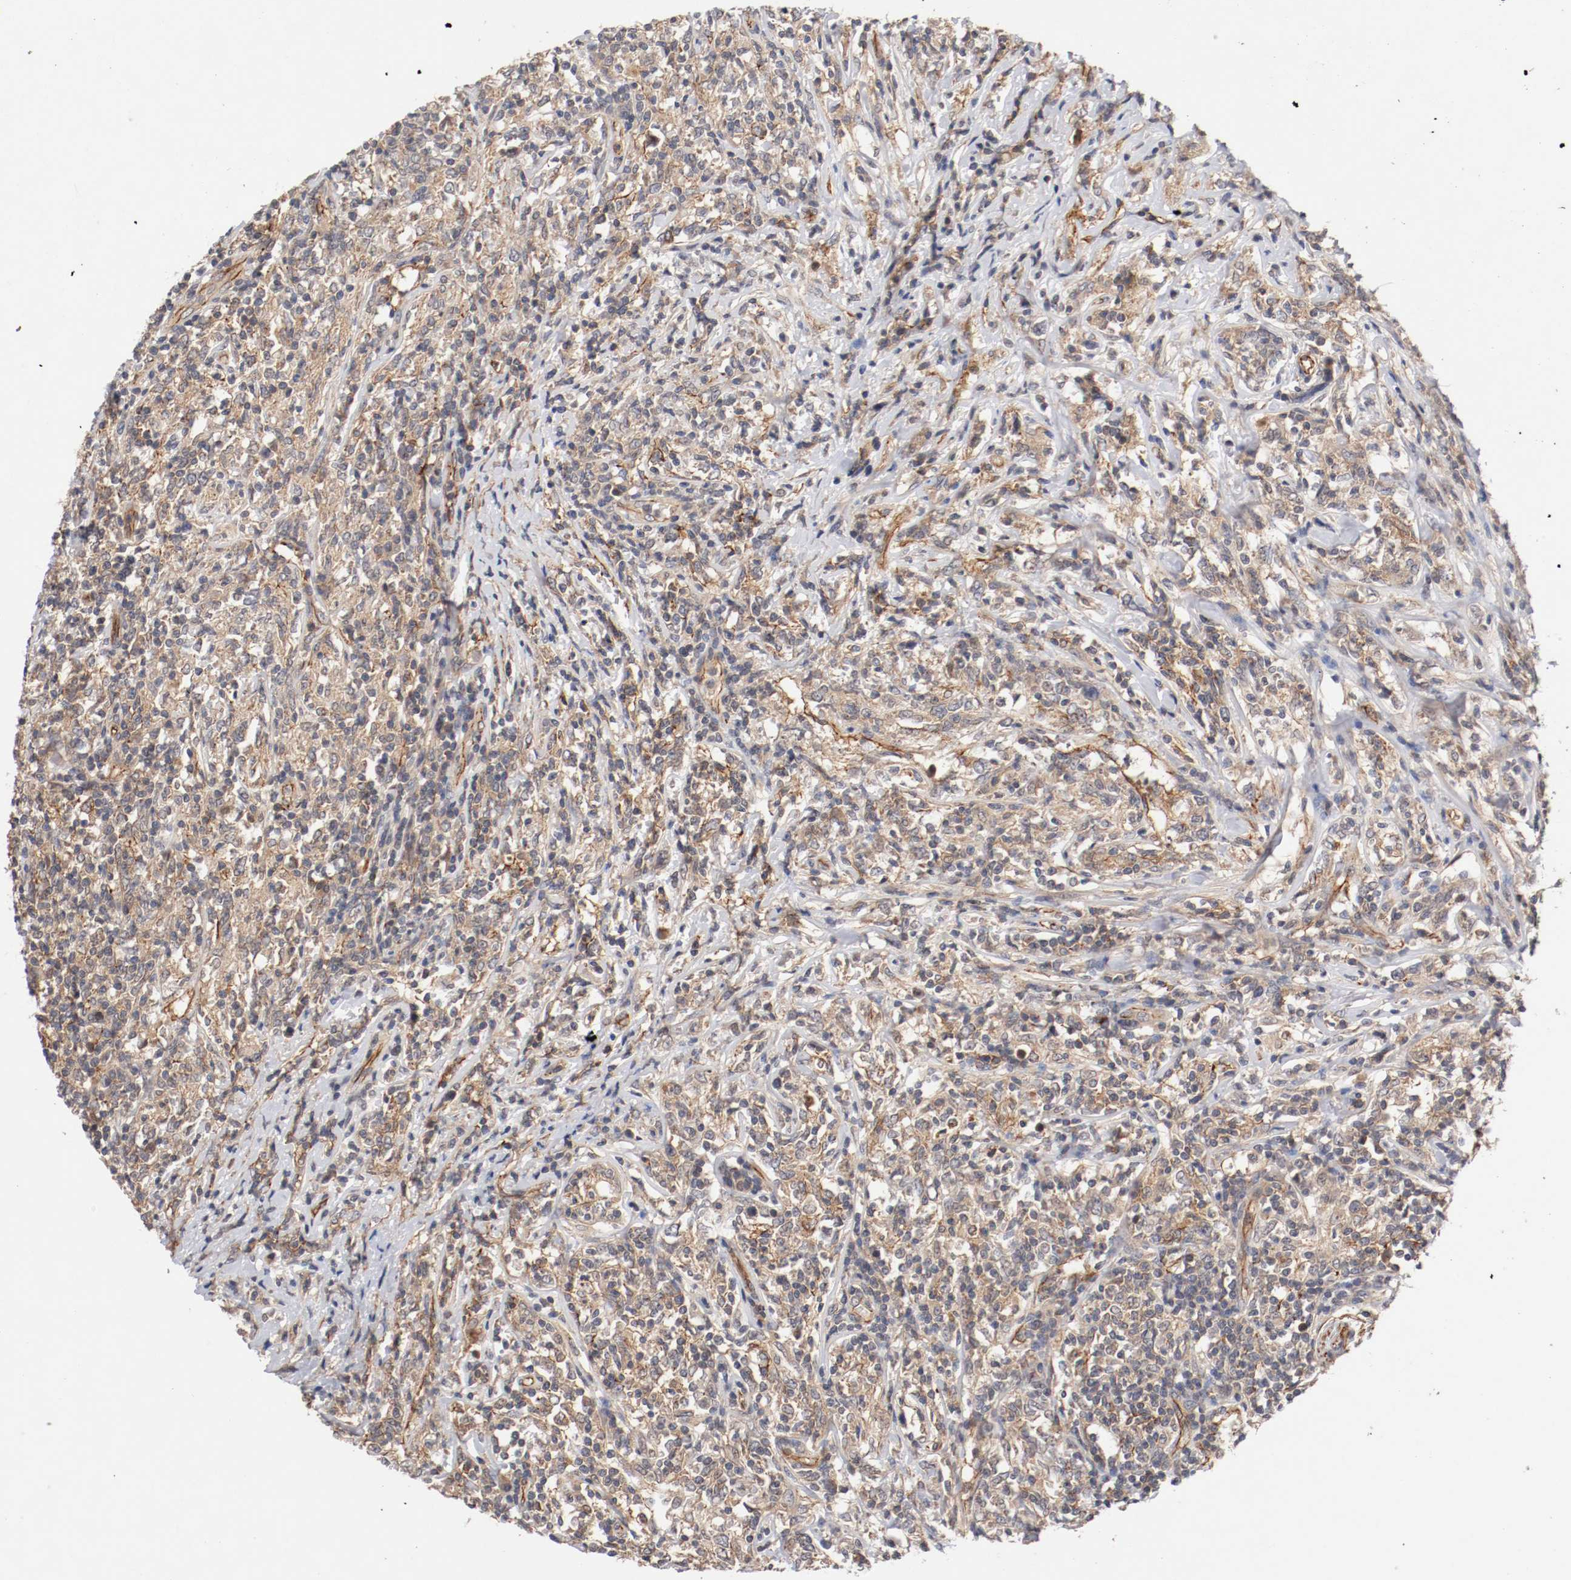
{"staining": {"intensity": "weak", "quantity": ">75%", "location": "cytoplasmic/membranous"}, "tissue": "lymphoma", "cell_type": "Tumor cells", "image_type": "cancer", "snomed": [{"axis": "morphology", "description": "Malignant lymphoma, non-Hodgkin's type, High grade"}, {"axis": "topography", "description": "Lymph node"}], "caption": "A photomicrograph showing weak cytoplasmic/membranous expression in approximately >75% of tumor cells in malignant lymphoma, non-Hodgkin's type (high-grade), as visualized by brown immunohistochemical staining.", "gene": "TYK2", "patient": {"sex": "female", "age": 84}}